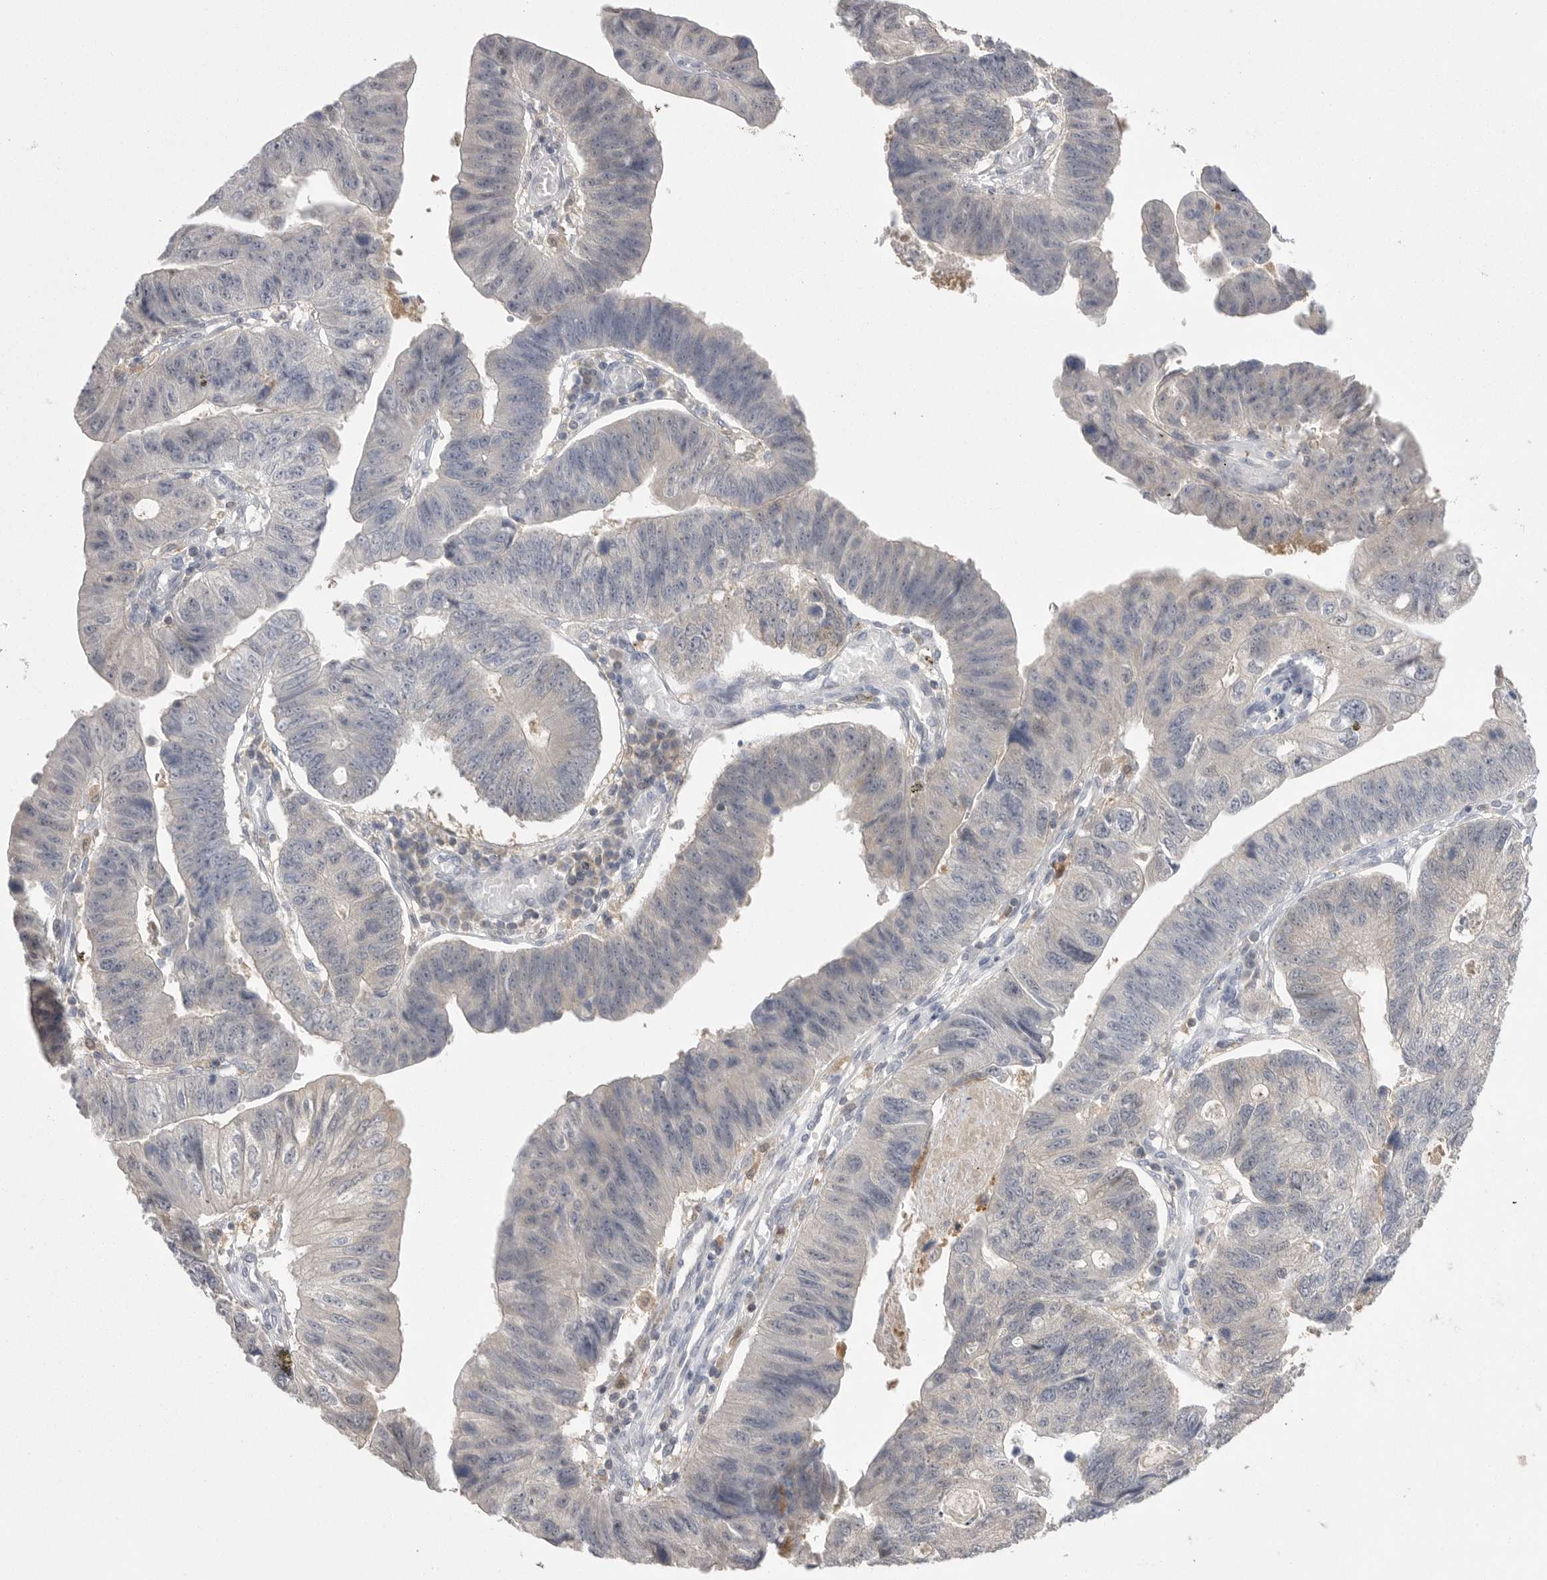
{"staining": {"intensity": "weak", "quantity": "<25%", "location": "cytoplasmic/membranous"}, "tissue": "stomach cancer", "cell_type": "Tumor cells", "image_type": "cancer", "snomed": [{"axis": "morphology", "description": "Adenocarcinoma, NOS"}, {"axis": "topography", "description": "Stomach"}], "caption": "This micrograph is of stomach cancer stained with IHC to label a protein in brown with the nuclei are counter-stained blue. There is no staining in tumor cells.", "gene": "KYAT3", "patient": {"sex": "male", "age": 59}}